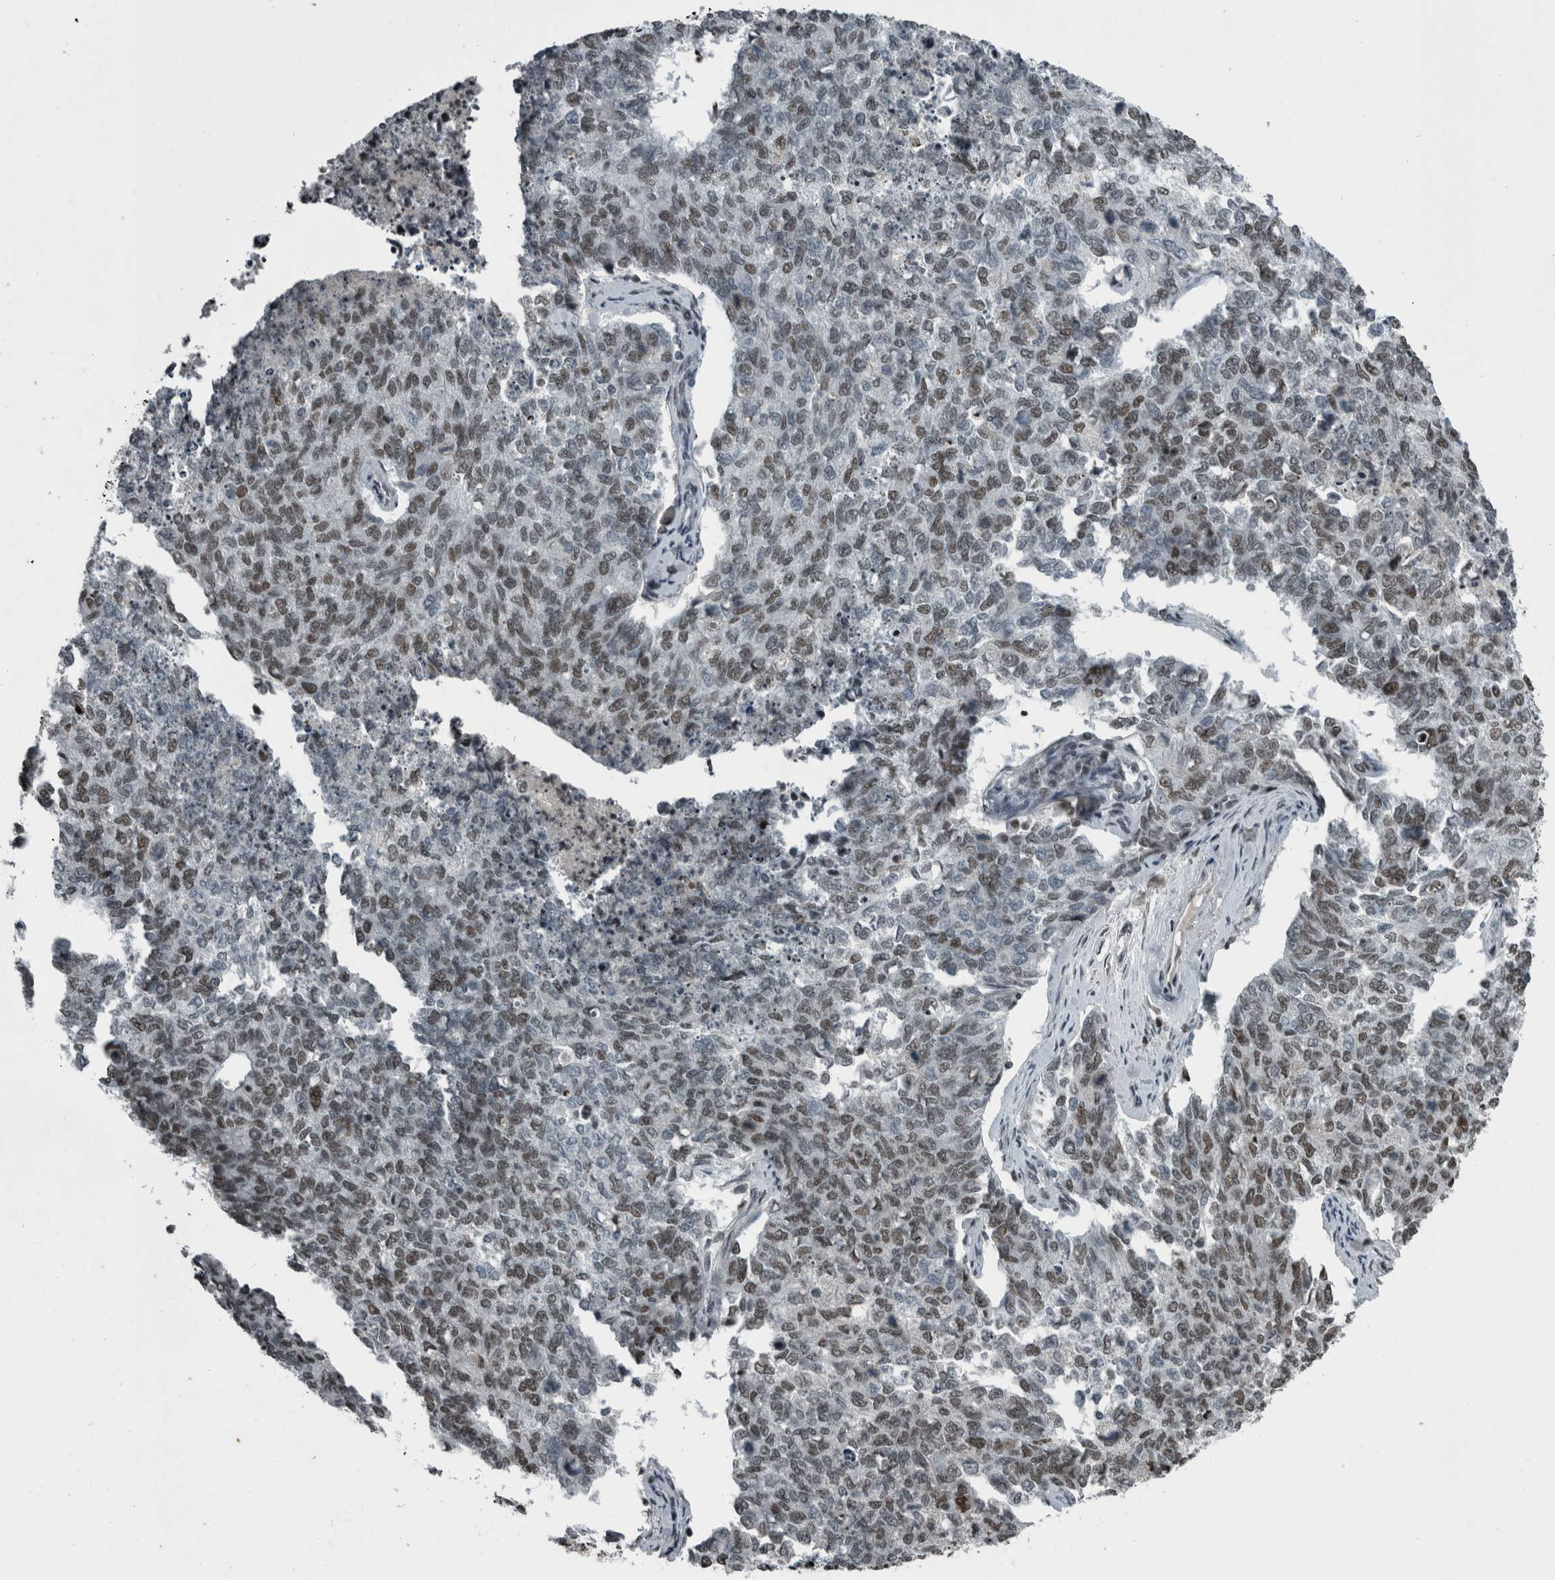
{"staining": {"intensity": "moderate", "quantity": "25%-75%", "location": "nuclear"}, "tissue": "cervical cancer", "cell_type": "Tumor cells", "image_type": "cancer", "snomed": [{"axis": "morphology", "description": "Squamous cell carcinoma, NOS"}, {"axis": "topography", "description": "Cervix"}], "caption": "A medium amount of moderate nuclear staining is identified in approximately 25%-75% of tumor cells in squamous cell carcinoma (cervical) tissue.", "gene": "UNC50", "patient": {"sex": "female", "age": 63}}